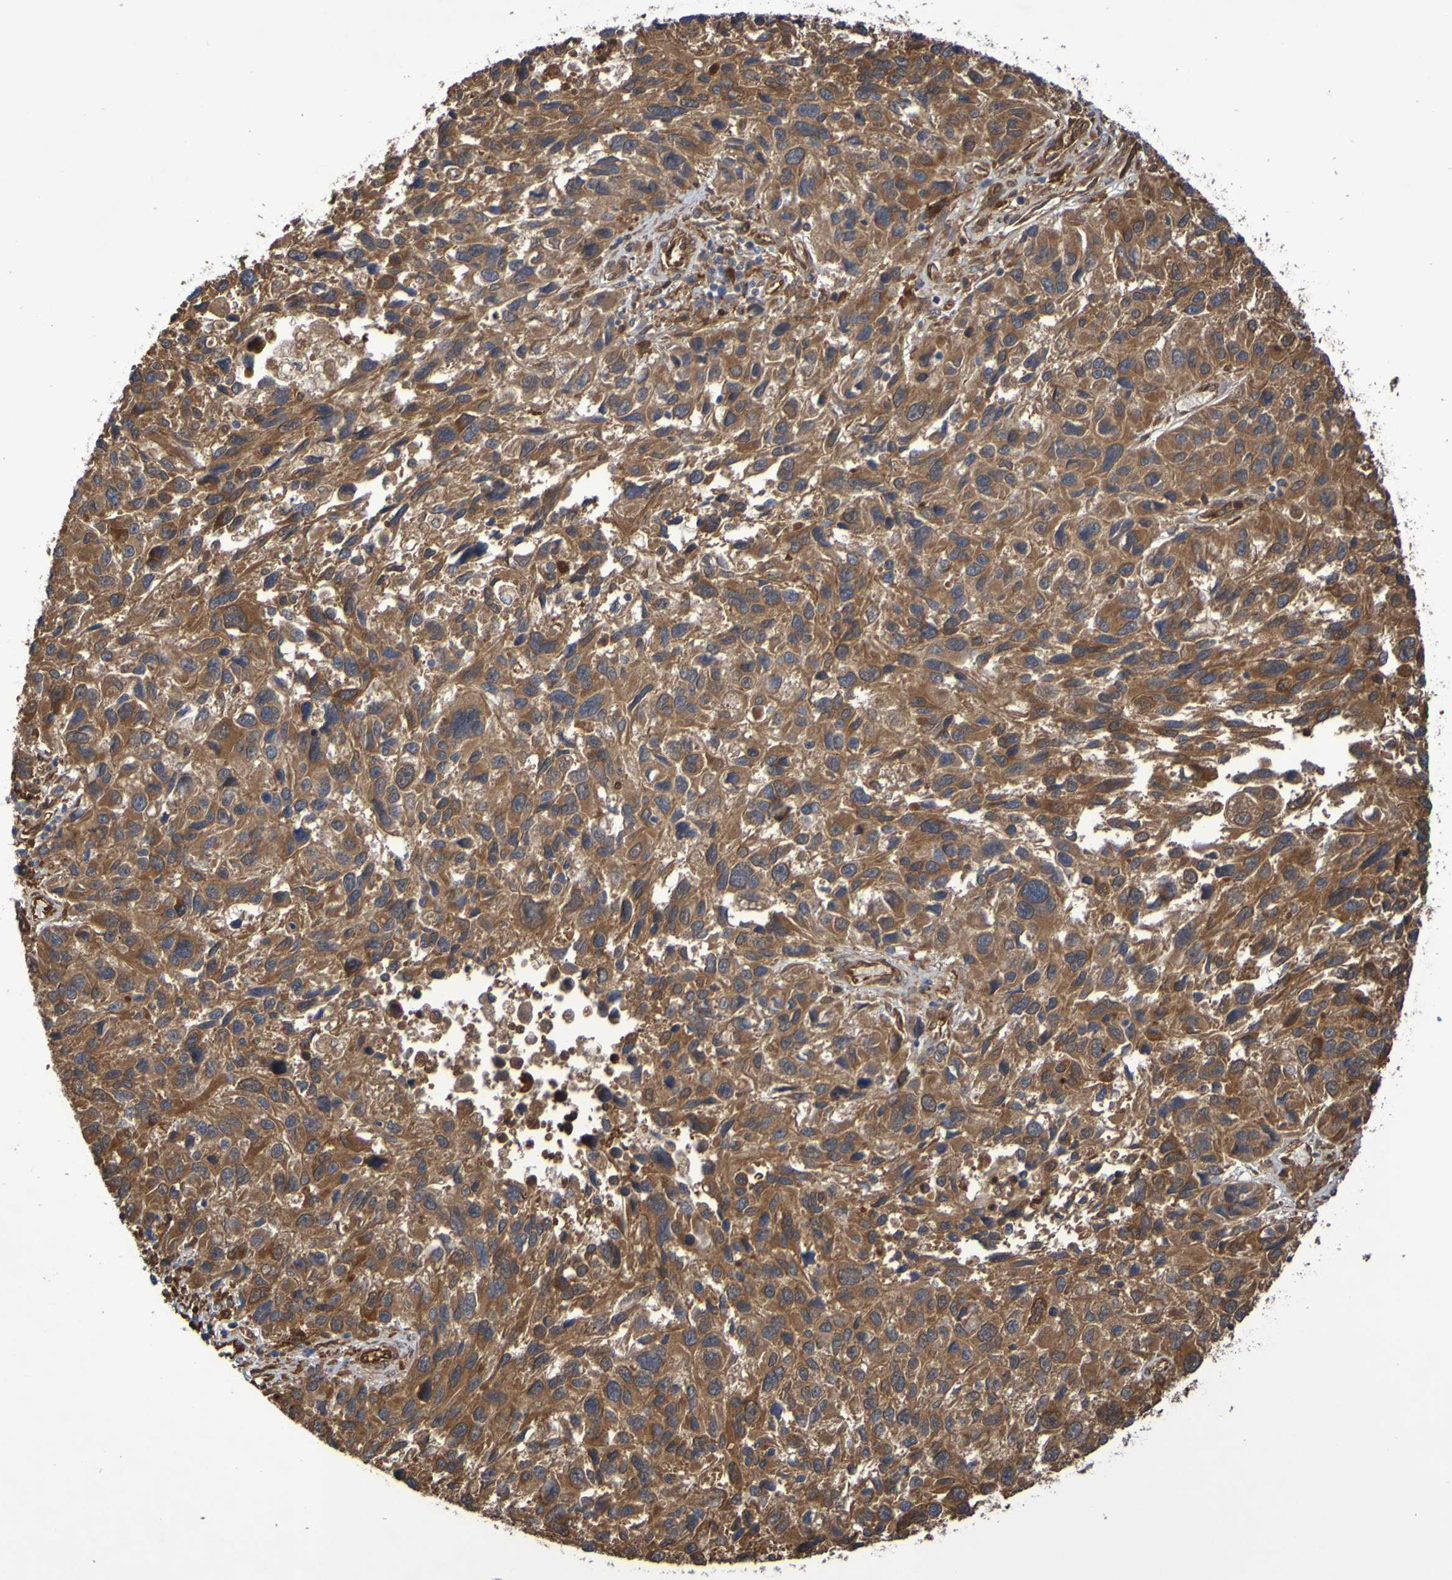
{"staining": {"intensity": "moderate", "quantity": ">75%", "location": "cytoplasmic/membranous"}, "tissue": "melanoma", "cell_type": "Tumor cells", "image_type": "cancer", "snomed": [{"axis": "morphology", "description": "Malignant melanoma, NOS"}, {"axis": "topography", "description": "Skin"}], "caption": "Moderate cytoplasmic/membranous expression for a protein is appreciated in approximately >75% of tumor cells of melanoma using immunohistochemistry (IHC).", "gene": "SERPINB6", "patient": {"sex": "male", "age": 53}}